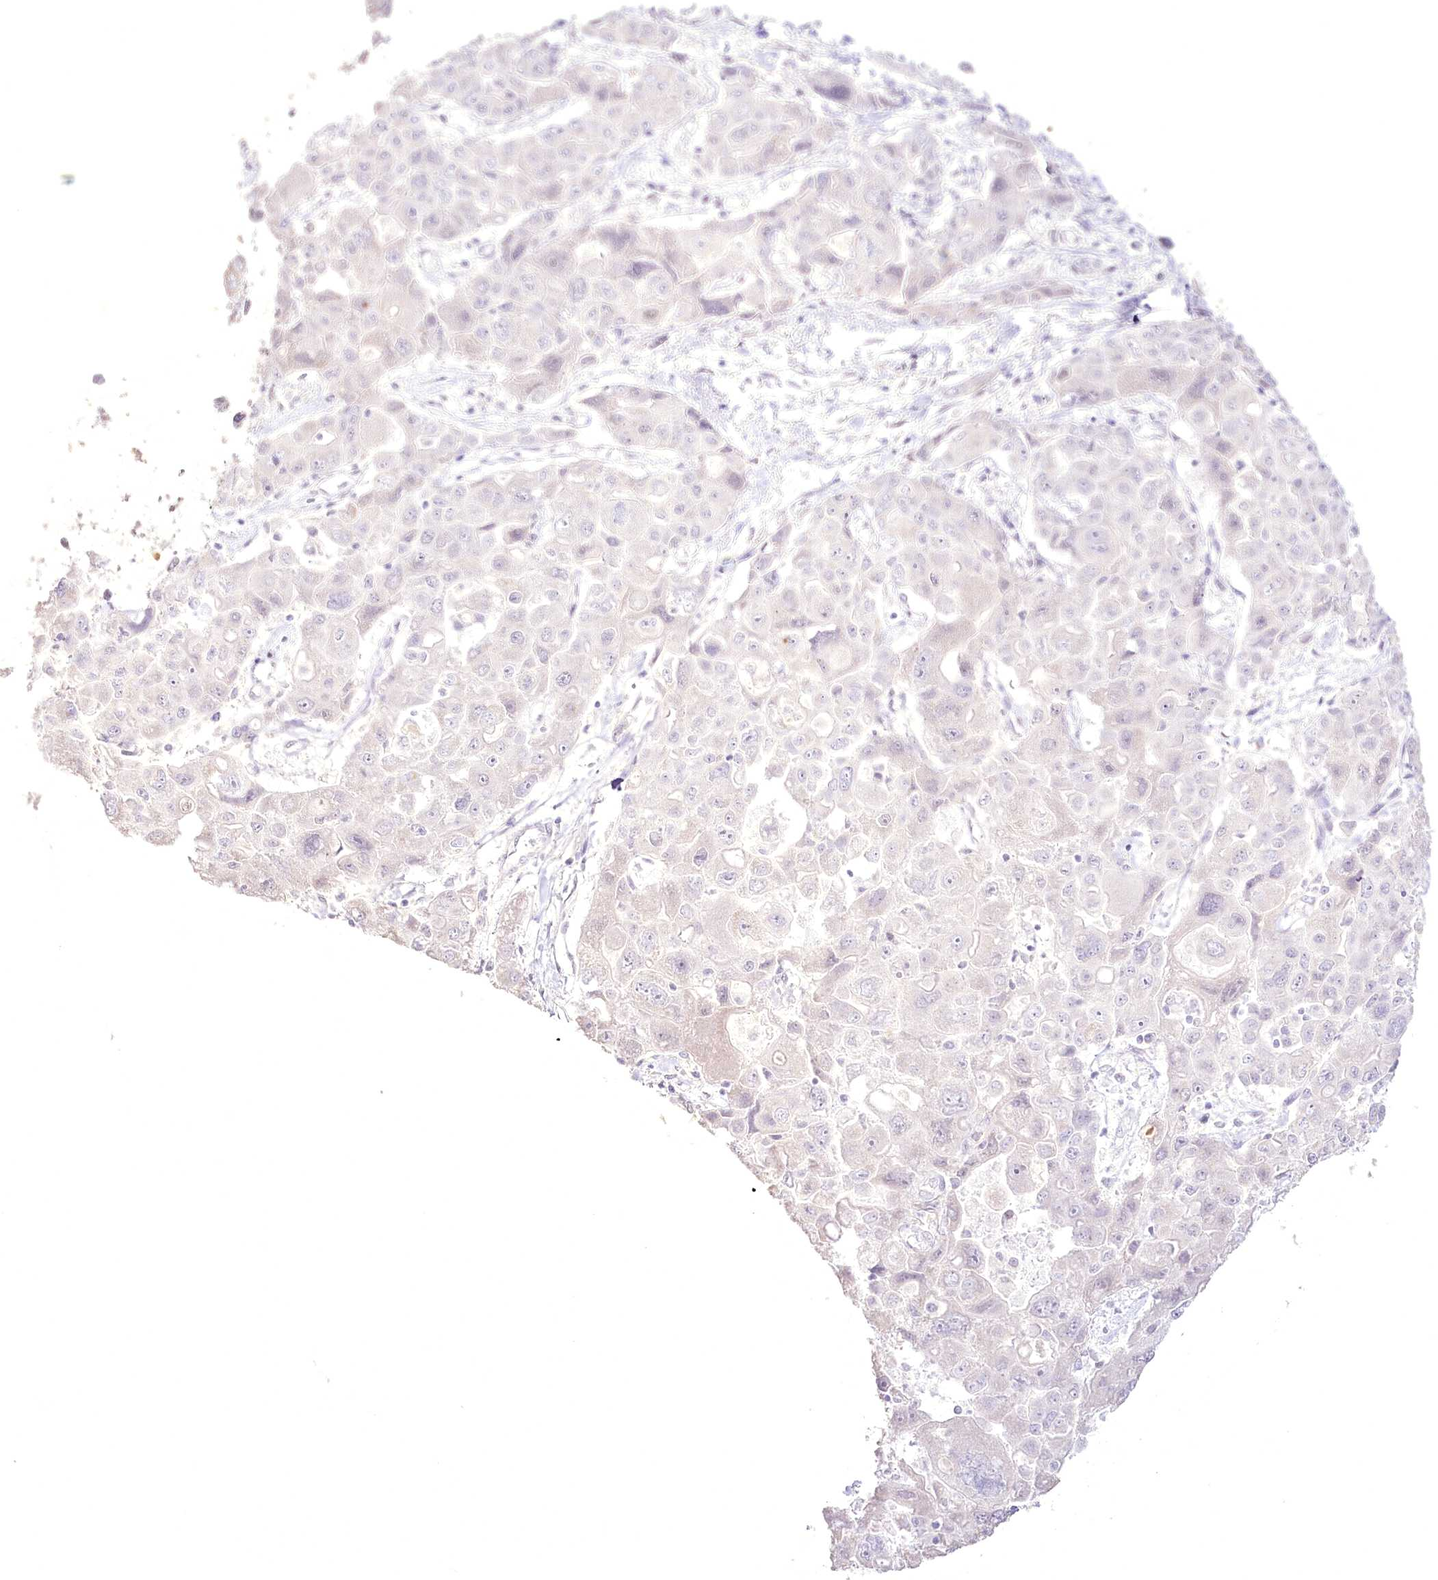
{"staining": {"intensity": "negative", "quantity": "none", "location": "none"}, "tissue": "liver cancer", "cell_type": "Tumor cells", "image_type": "cancer", "snomed": [{"axis": "morphology", "description": "Cholangiocarcinoma"}, {"axis": "topography", "description": "Liver"}], "caption": "IHC of human cholangiocarcinoma (liver) reveals no positivity in tumor cells.", "gene": "SLC39A10", "patient": {"sex": "male", "age": 67}}